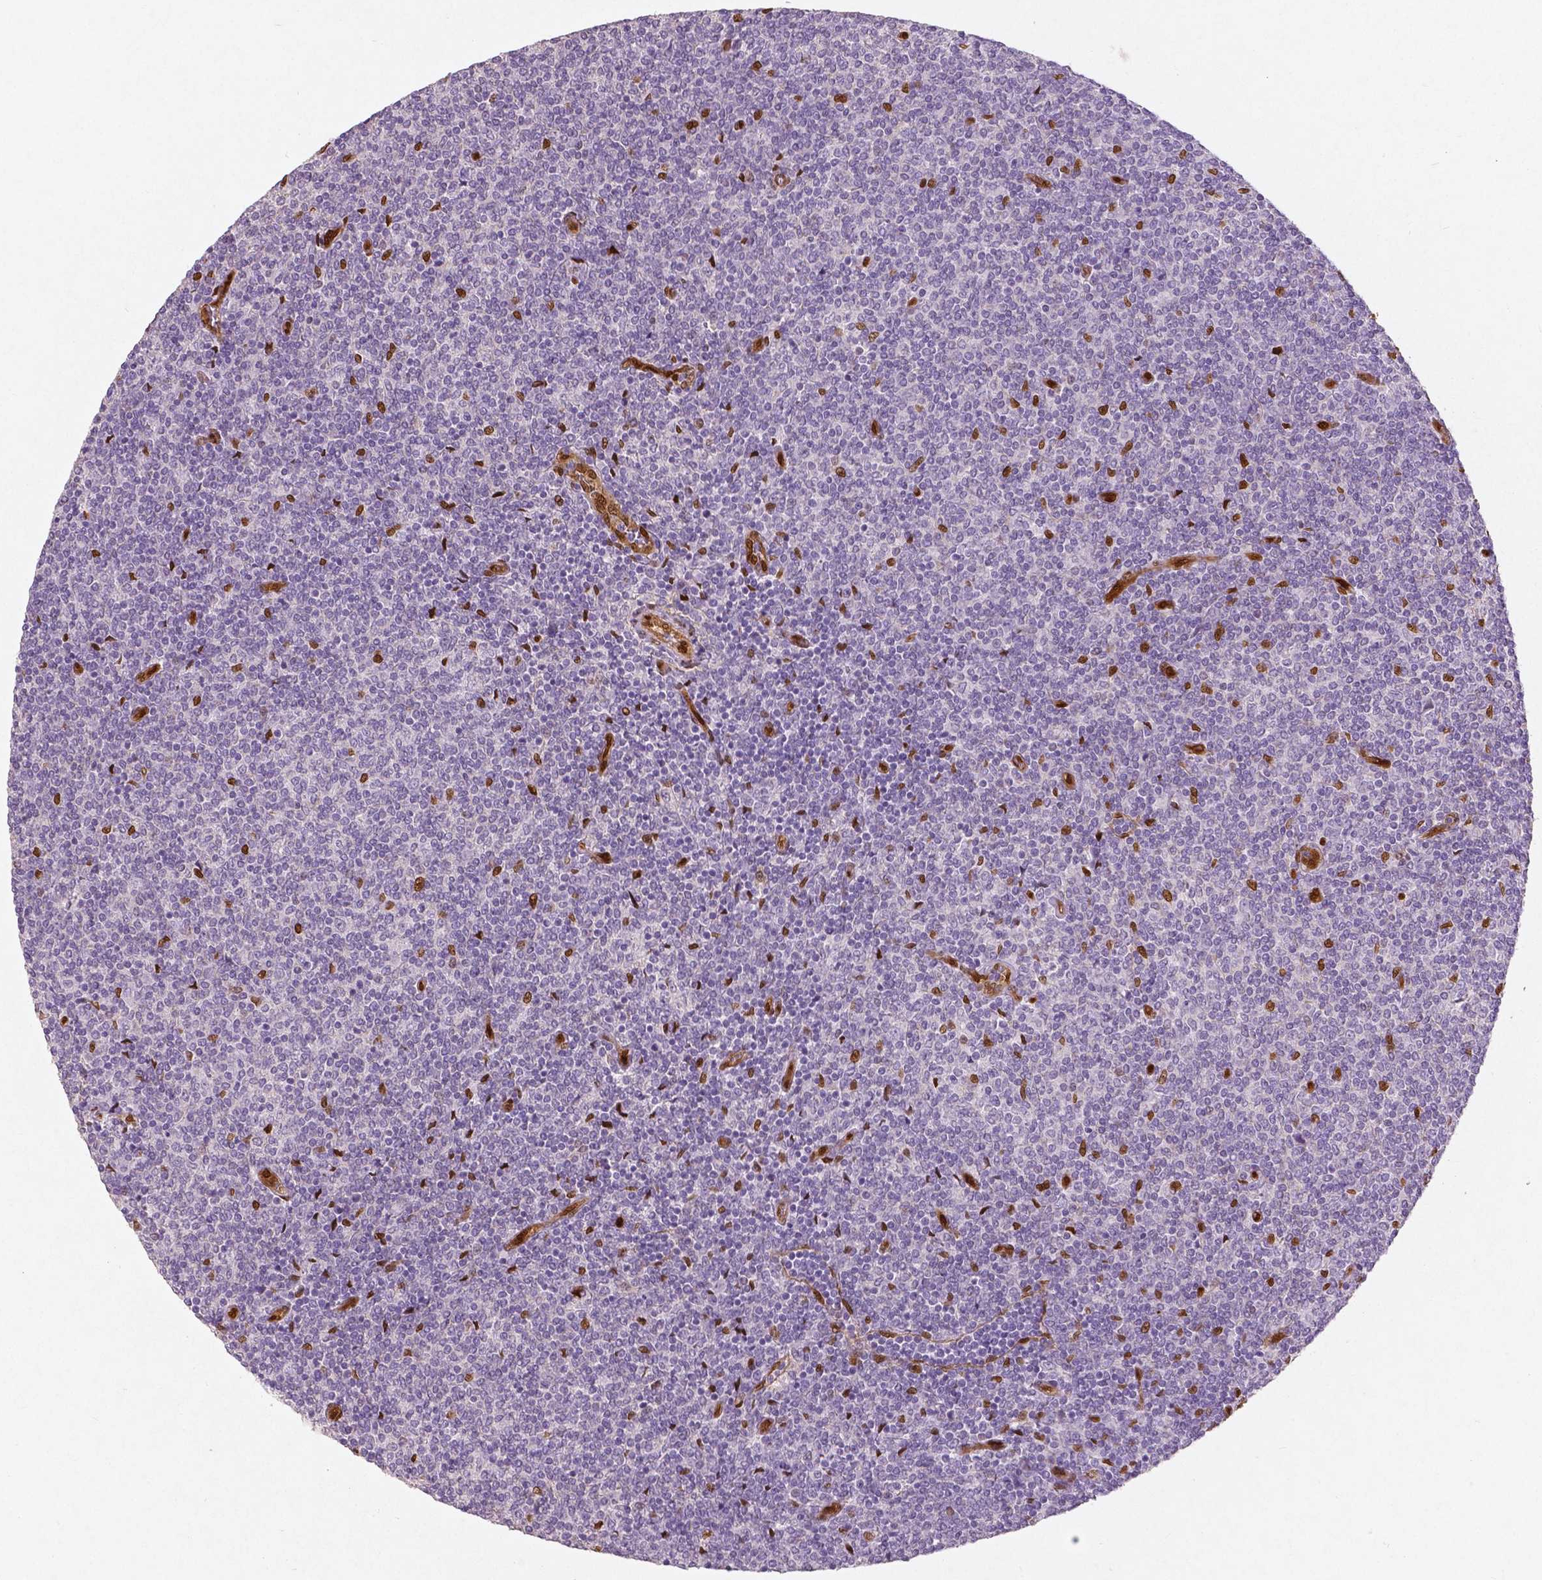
{"staining": {"intensity": "negative", "quantity": "none", "location": "none"}, "tissue": "lymphoma", "cell_type": "Tumor cells", "image_type": "cancer", "snomed": [{"axis": "morphology", "description": "Malignant lymphoma, non-Hodgkin's type, Low grade"}, {"axis": "topography", "description": "Lymph node"}], "caption": "Tumor cells show no significant positivity in malignant lymphoma, non-Hodgkin's type (low-grade).", "gene": "WWTR1", "patient": {"sex": "male", "age": 52}}